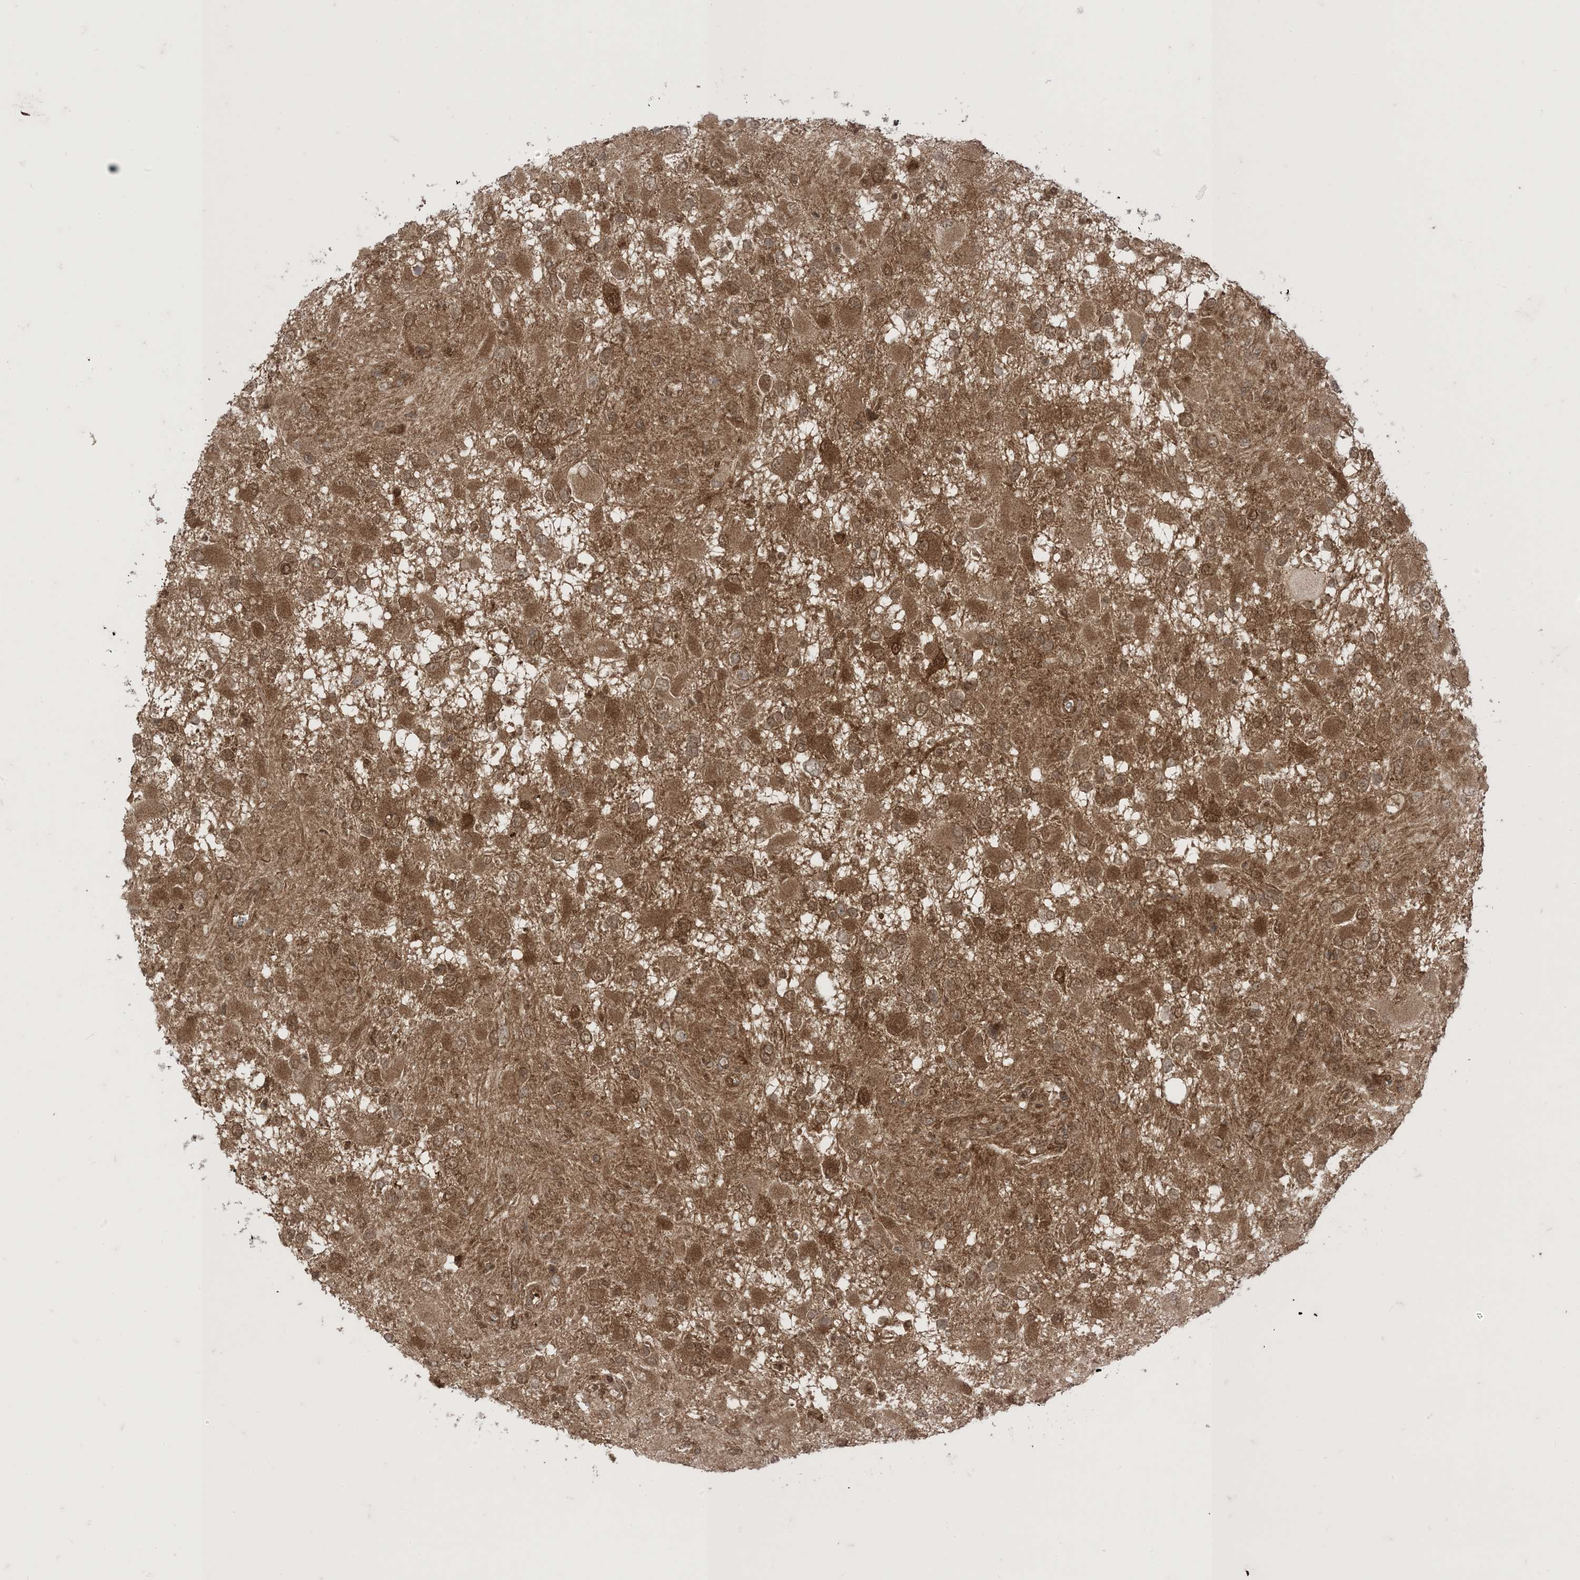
{"staining": {"intensity": "moderate", "quantity": ">75%", "location": "cytoplasmic/membranous,nuclear"}, "tissue": "glioma", "cell_type": "Tumor cells", "image_type": "cancer", "snomed": [{"axis": "morphology", "description": "Glioma, malignant, High grade"}, {"axis": "topography", "description": "Brain"}], "caption": "A brown stain labels moderate cytoplasmic/membranous and nuclear expression of a protein in malignant glioma (high-grade) tumor cells. Nuclei are stained in blue.", "gene": "PTPA", "patient": {"sex": "male", "age": 53}}